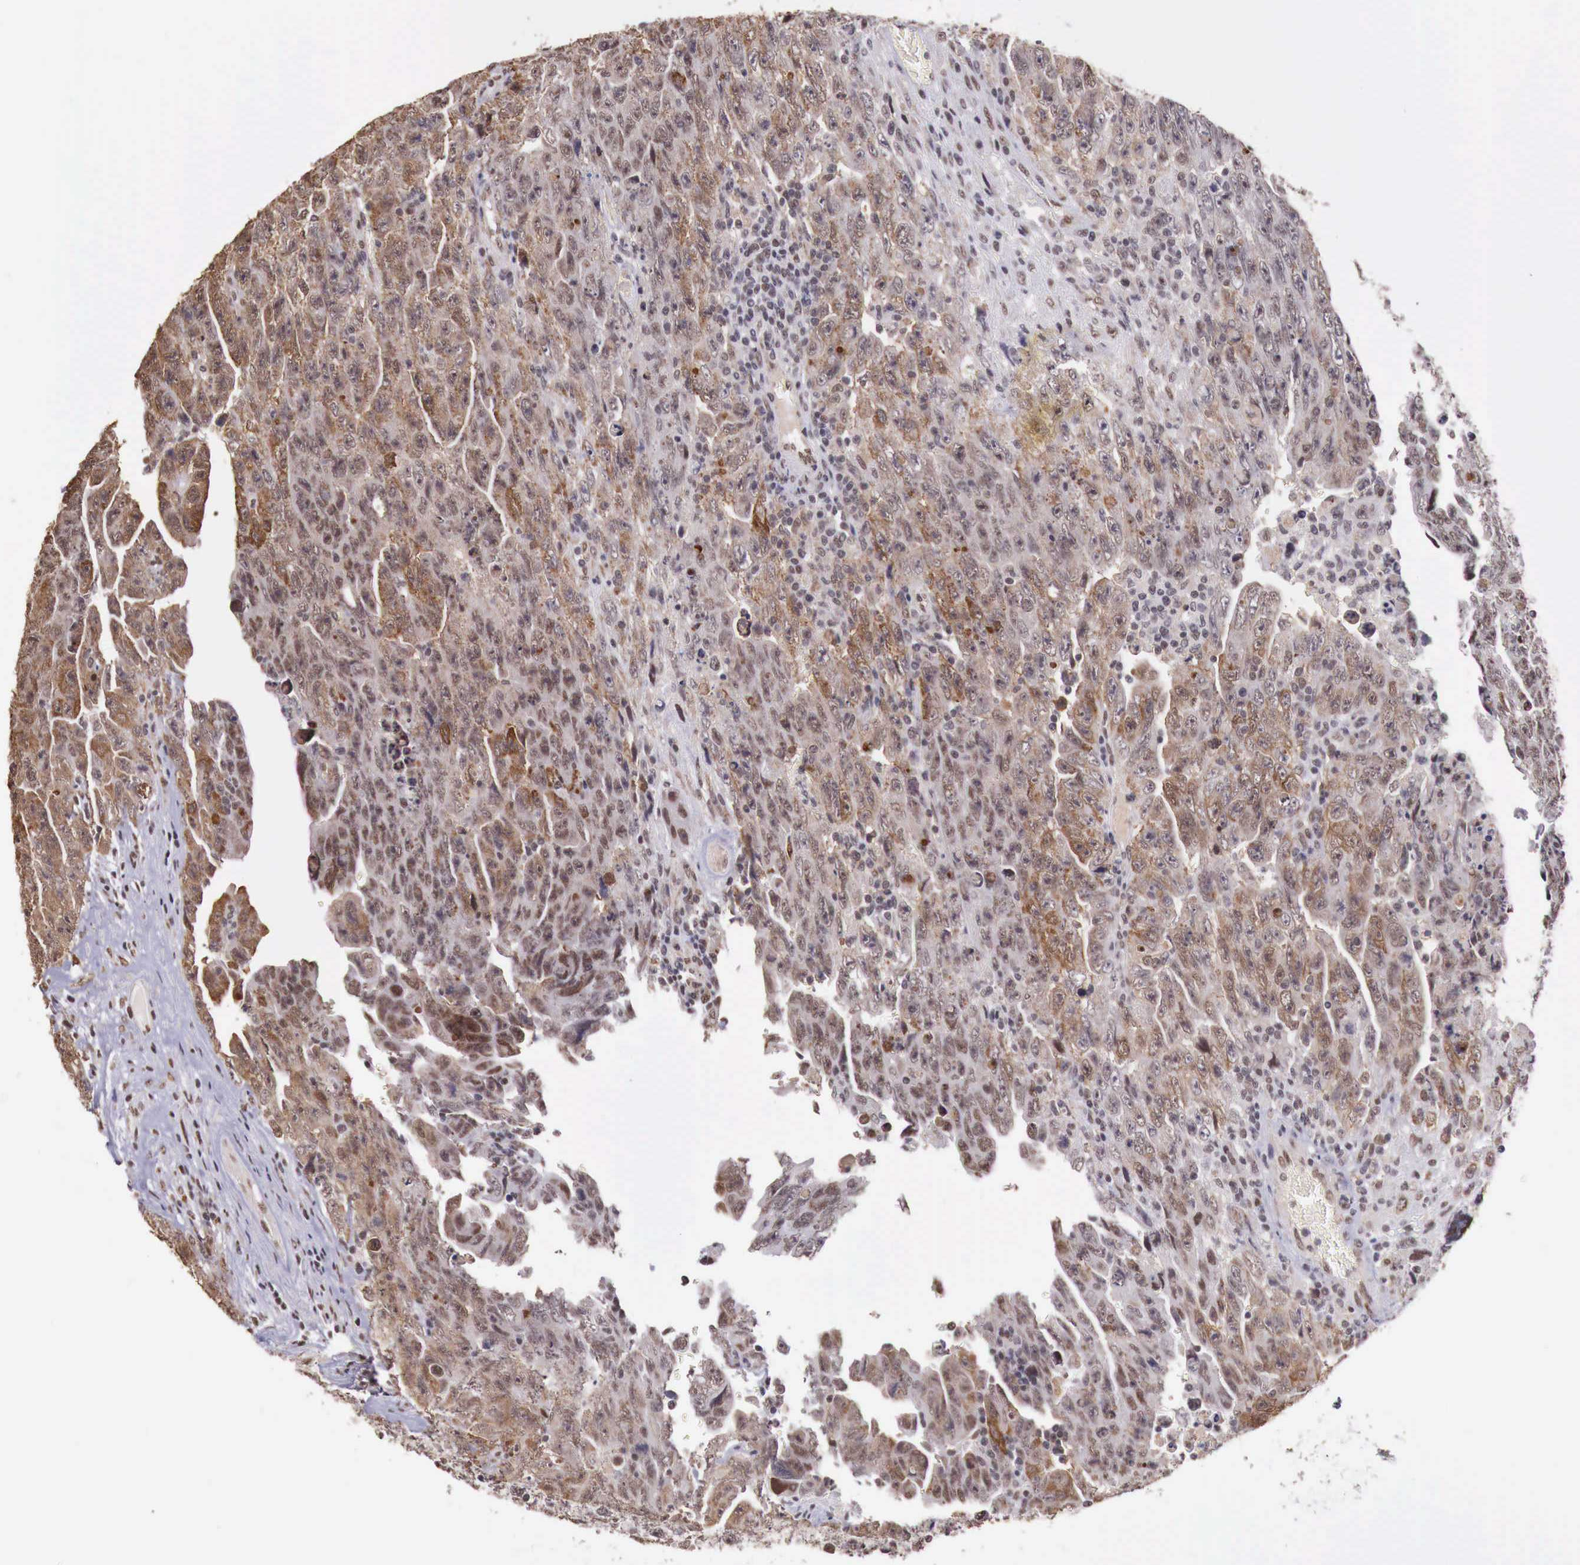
{"staining": {"intensity": "moderate", "quantity": ">75%", "location": "cytoplasmic/membranous,nuclear"}, "tissue": "testis cancer", "cell_type": "Tumor cells", "image_type": "cancer", "snomed": [{"axis": "morphology", "description": "Carcinoma, Embryonal, NOS"}, {"axis": "topography", "description": "Testis"}], "caption": "An IHC image of tumor tissue is shown. Protein staining in brown highlights moderate cytoplasmic/membranous and nuclear positivity in testis embryonal carcinoma within tumor cells.", "gene": "FOXP2", "patient": {"sex": "male", "age": 28}}